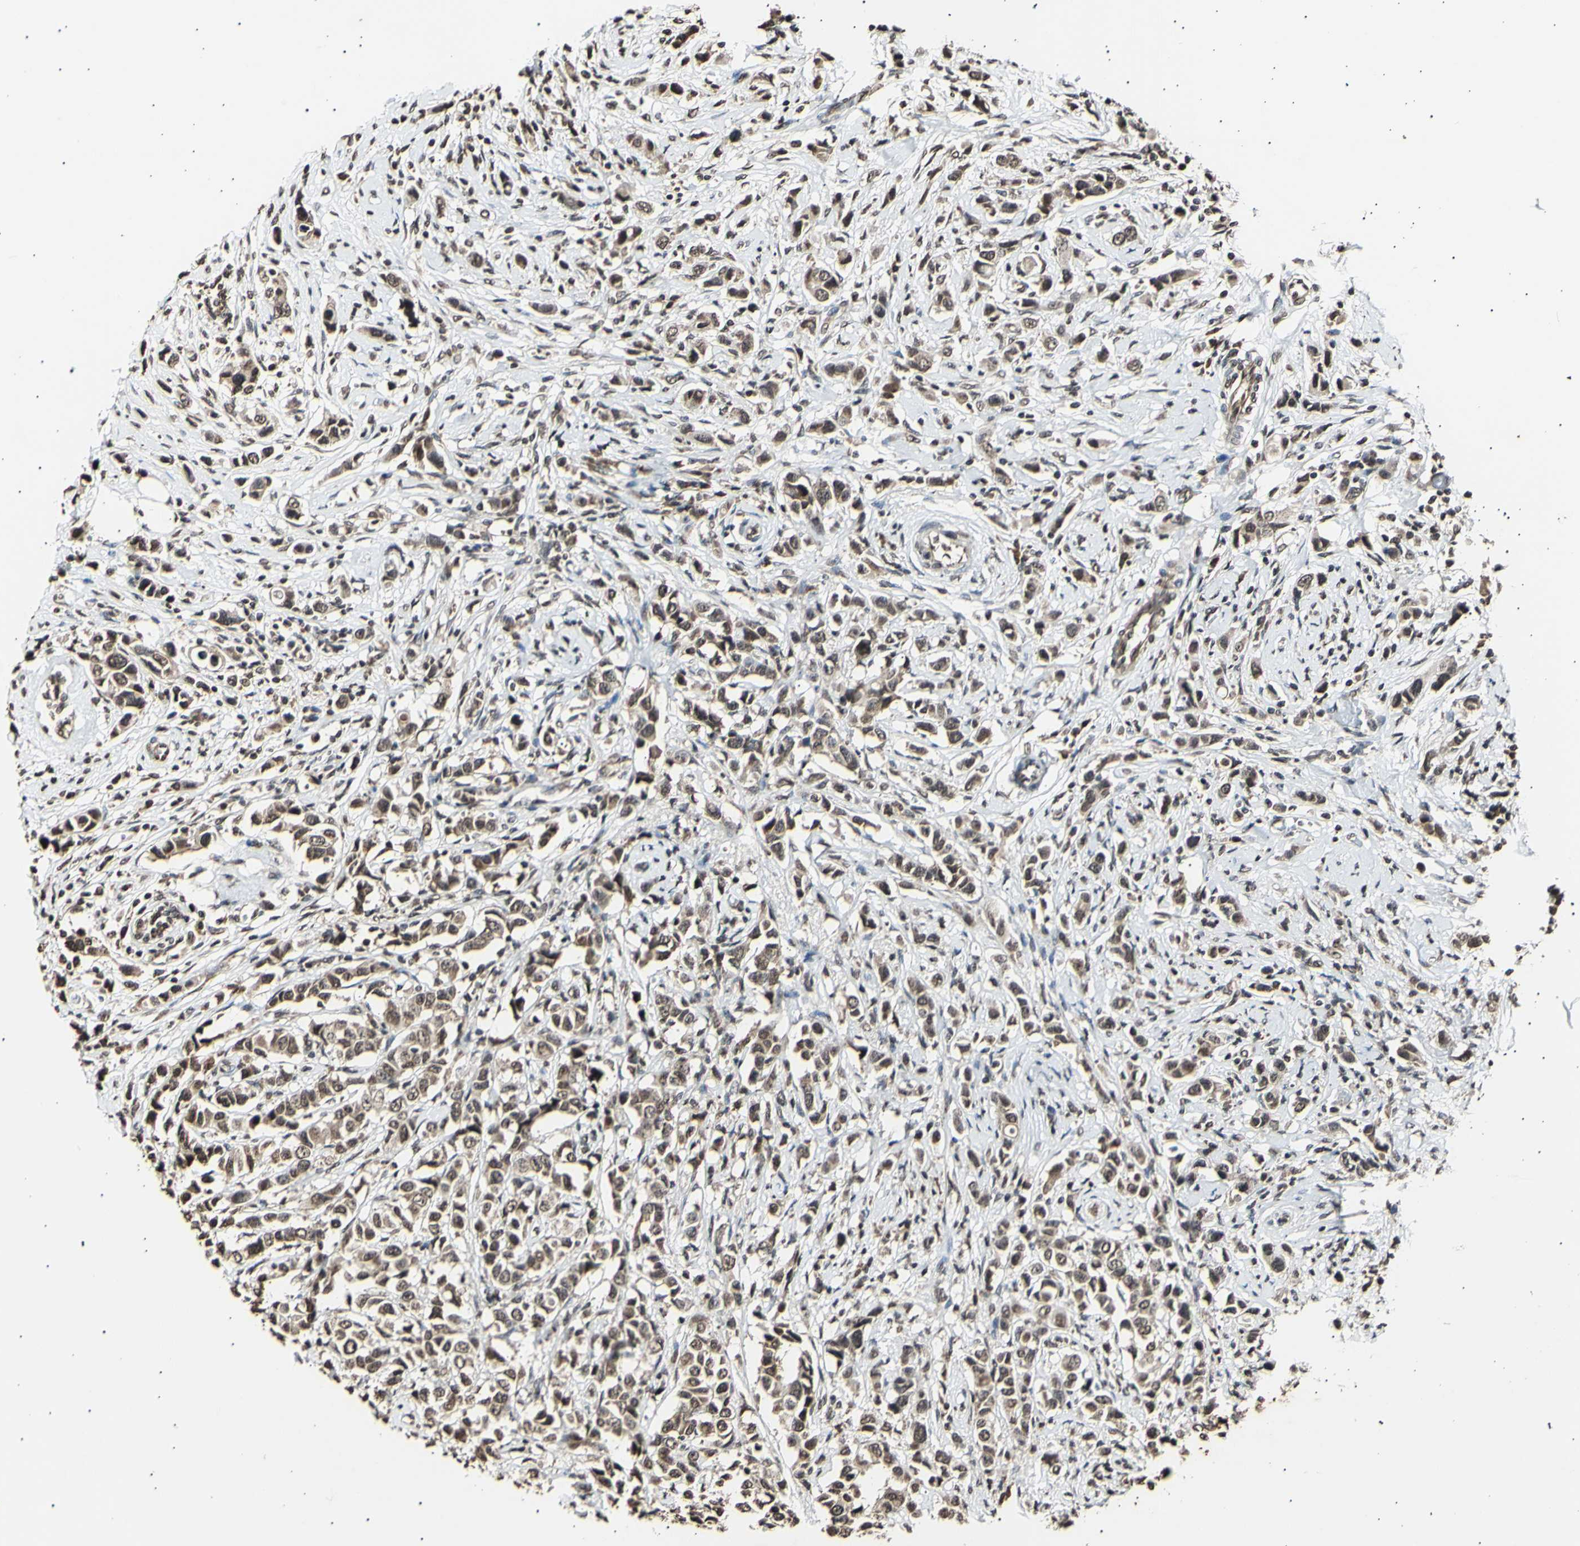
{"staining": {"intensity": "moderate", "quantity": ">75%", "location": "cytoplasmic/membranous,nuclear"}, "tissue": "breast cancer", "cell_type": "Tumor cells", "image_type": "cancer", "snomed": [{"axis": "morphology", "description": "Normal tissue, NOS"}, {"axis": "morphology", "description": "Duct carcinoma"}, {"axis": "topography", "description": "Breast"}], "caption": "A brown stain labels moderate cytoplasmic/membranous and nuclear expression of a protein in human invasive ductal carcinoma (breast) tumor cells.", "gene": "ANAPC7", "patient": {"sex": "female", "age": 50}}